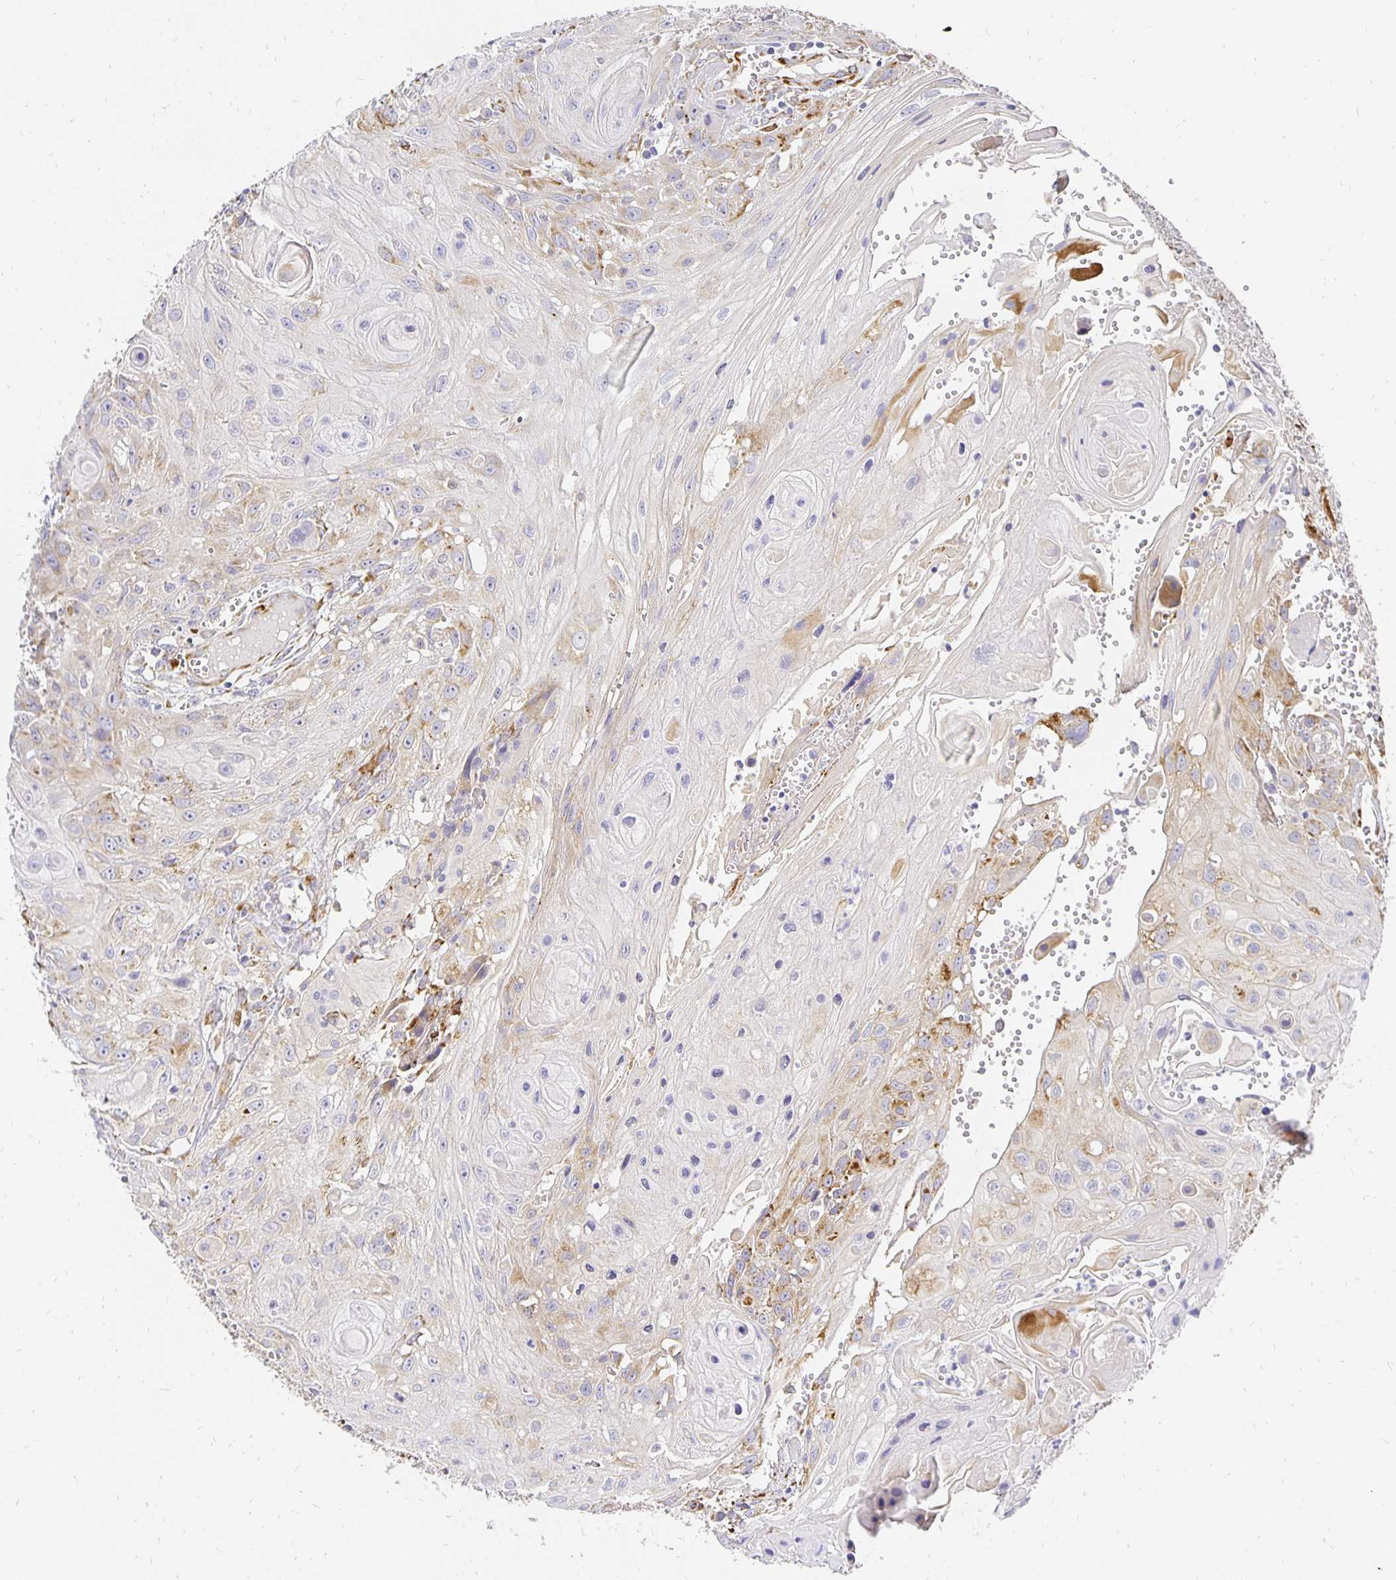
{"staining": {"intensity": "weak", "quantity": "25%-75%", "location": "cytoplasmic/membranous"}, "tissue": "head and neck cancer", "cell_type": "Tumor cells", "image_type": "cancer", "snomed": [{"axis": "morphology", "description": "Squamous cell carcinoma, NOS"}, {"axis": "topography", "description": "Oral tissue"}, {"axis": "topography", "description": "Head-Neck"}], "caption": "Head and neck cancer (squamous cell carcinoma) was stained to show a protein in brown. There is low levels of weak cytoplasmic/membranous expression in about 25%-75% of tumor cells.", "gene": "PLOD1", "patient": {"sex": "male", "age": 58}}